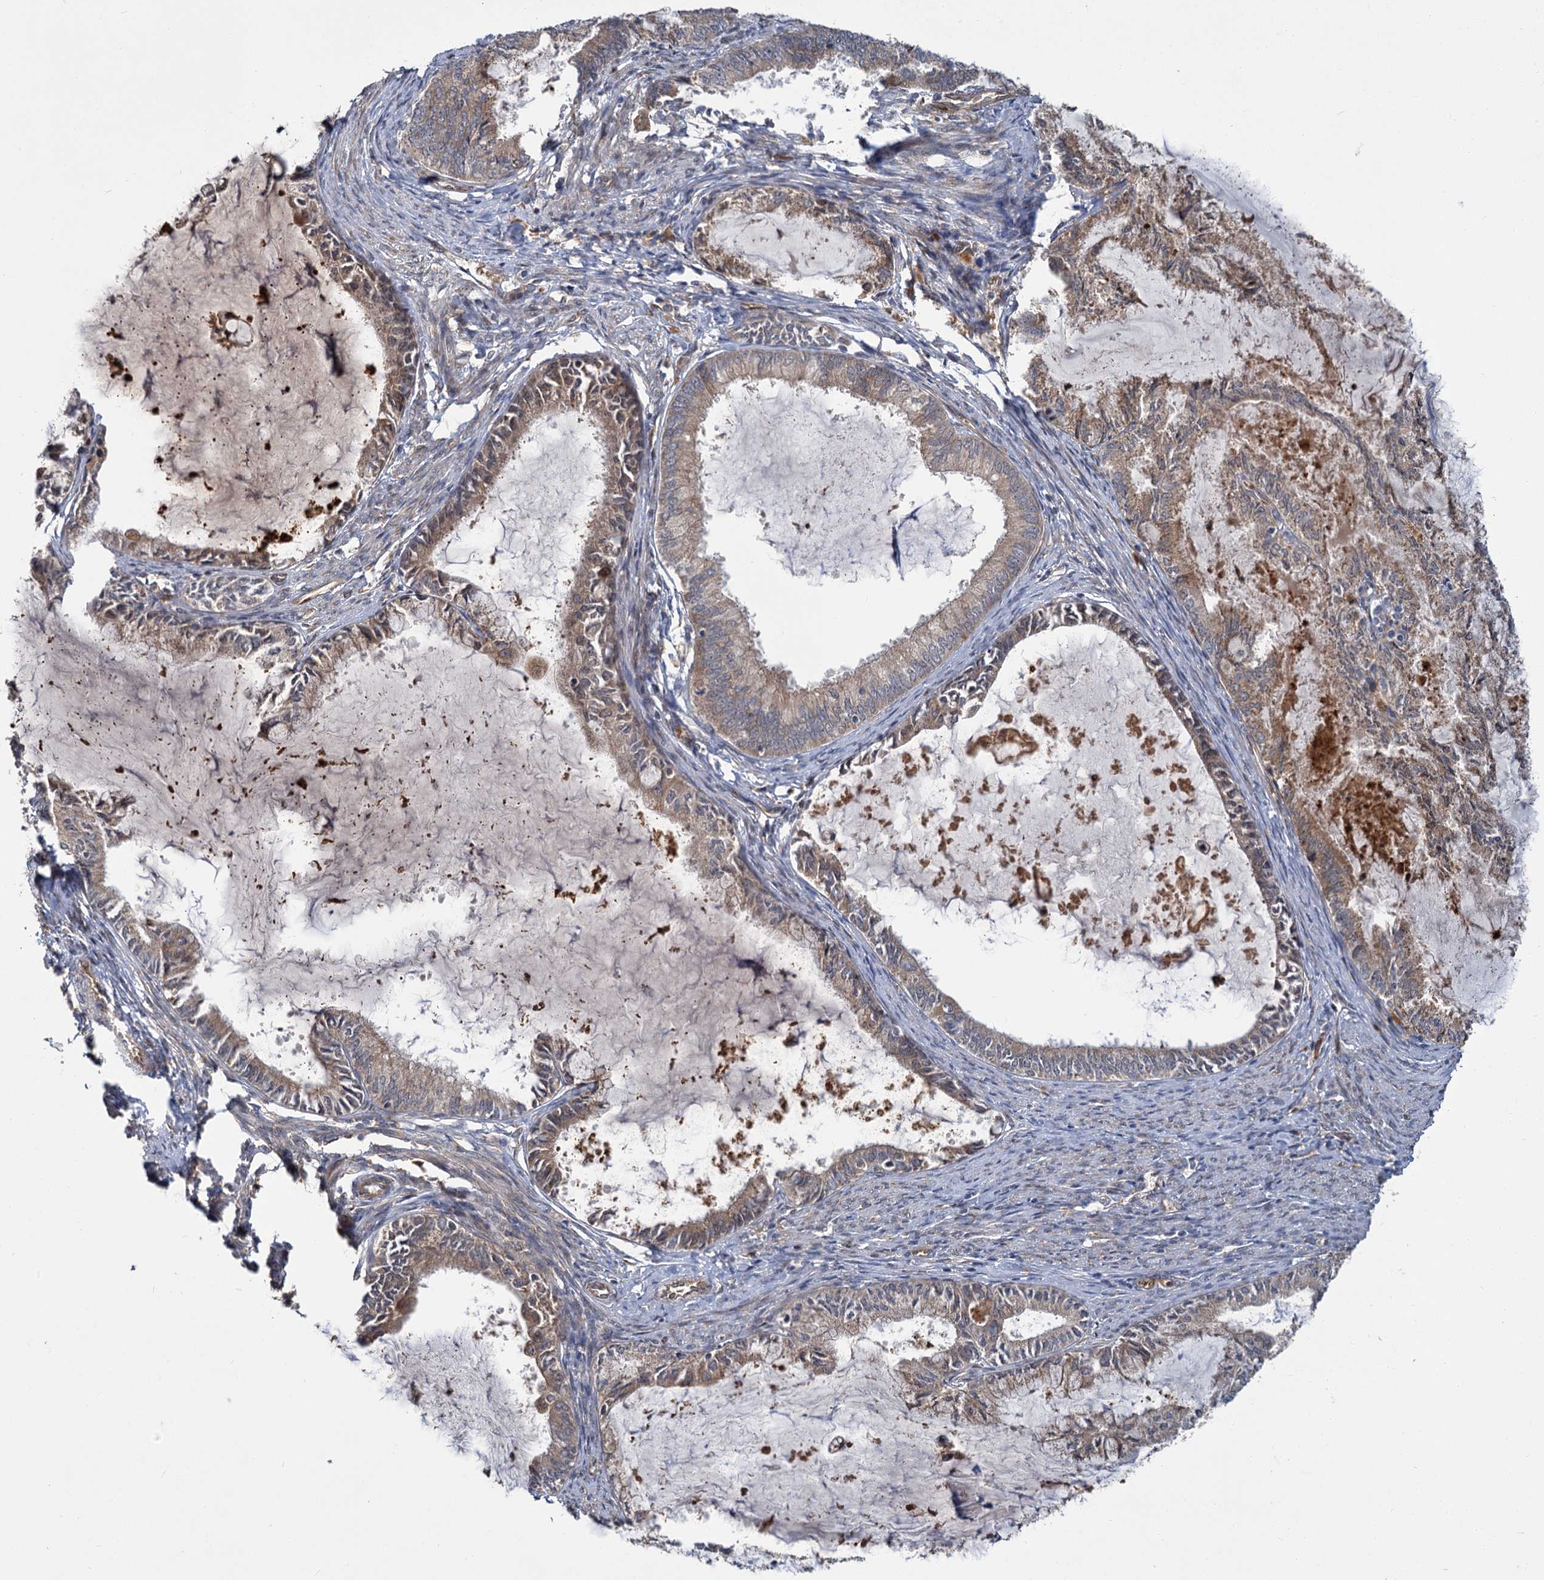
{"staining": {"intensity": "weak", "quantity": ">75%", "location": "cytoplasmic/membranous"}, "tissue": "endometrial cancer", "cell_type": "Tumor cells", "image_type": "cancer", "snomed": [{"axis": "morphology", "description": "Adenocarcinoma, NOS"}, {"axis": "topography", "description": "Endometrium"}], "caption": "Immunohistochemical staining of endometrial cancer shows low levels of weak cytoplasmic/membranous staining in approximately >75% of tumor cells.", "gene": "APBA2", "patient": {"sex": "female", "age": 86}}